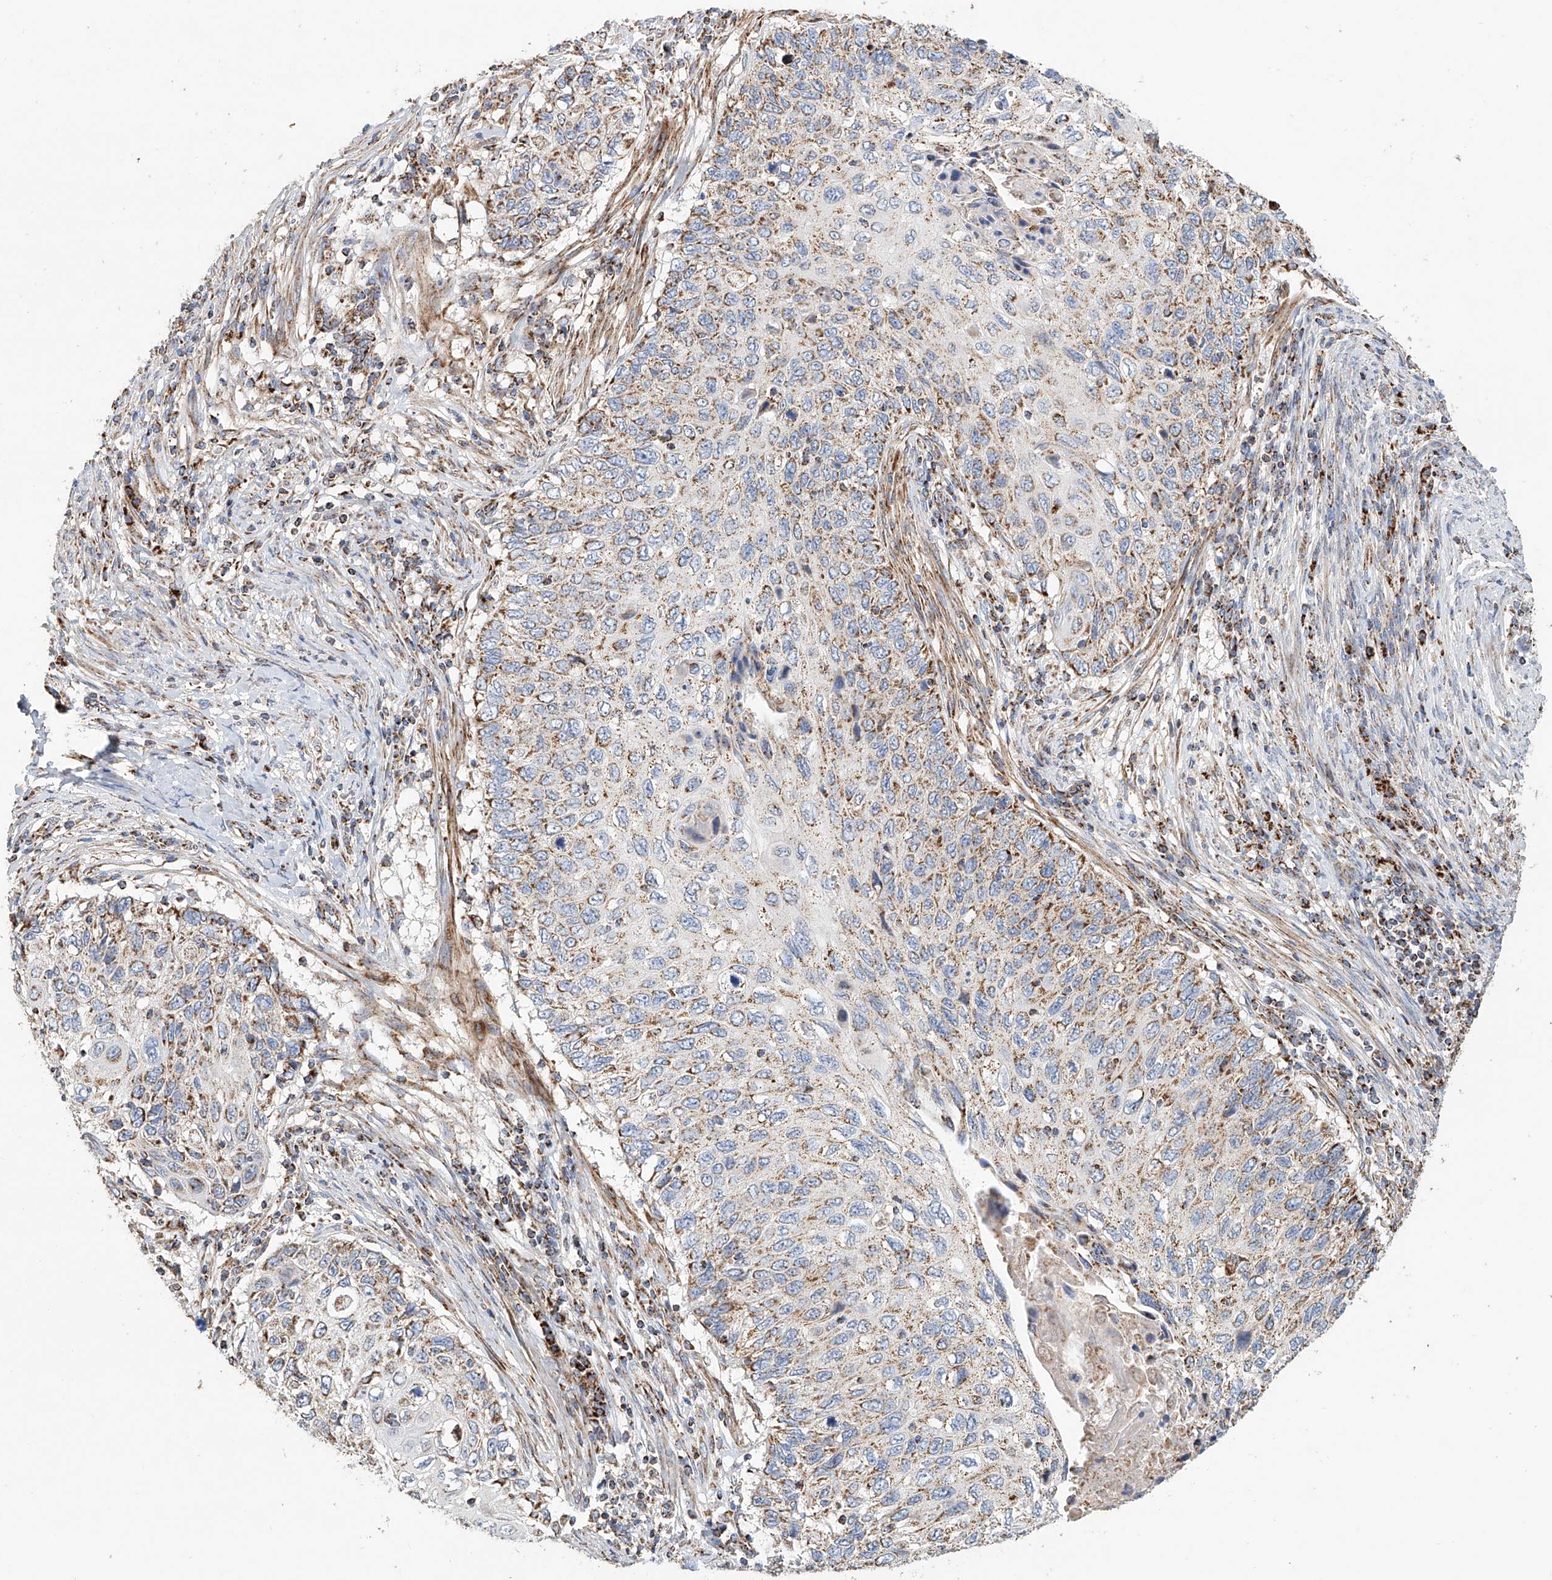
{"staining": {"intensity": "moderate", "quantity": "25%-75%", "location": "cytoplasmic/membranous"}, "tissue": "cervical cancer", "cell_type": "Tumor cells", "image_type": "cancer", "snomed": [{"axis": "morphology", "description": "Squamous cell carcinoma, NOS"}, {"axis": "topography", "description": "Cervix"}], "caption": "Immunohistochemical staining of cervical squamous cell carcinoma reveals medium levels of moderate cytoplasmic/membranous protein staining in about 25%-75% of tumor cells.", "gene": "MCL1", "patient": {"sex": "female", "age": 70}}